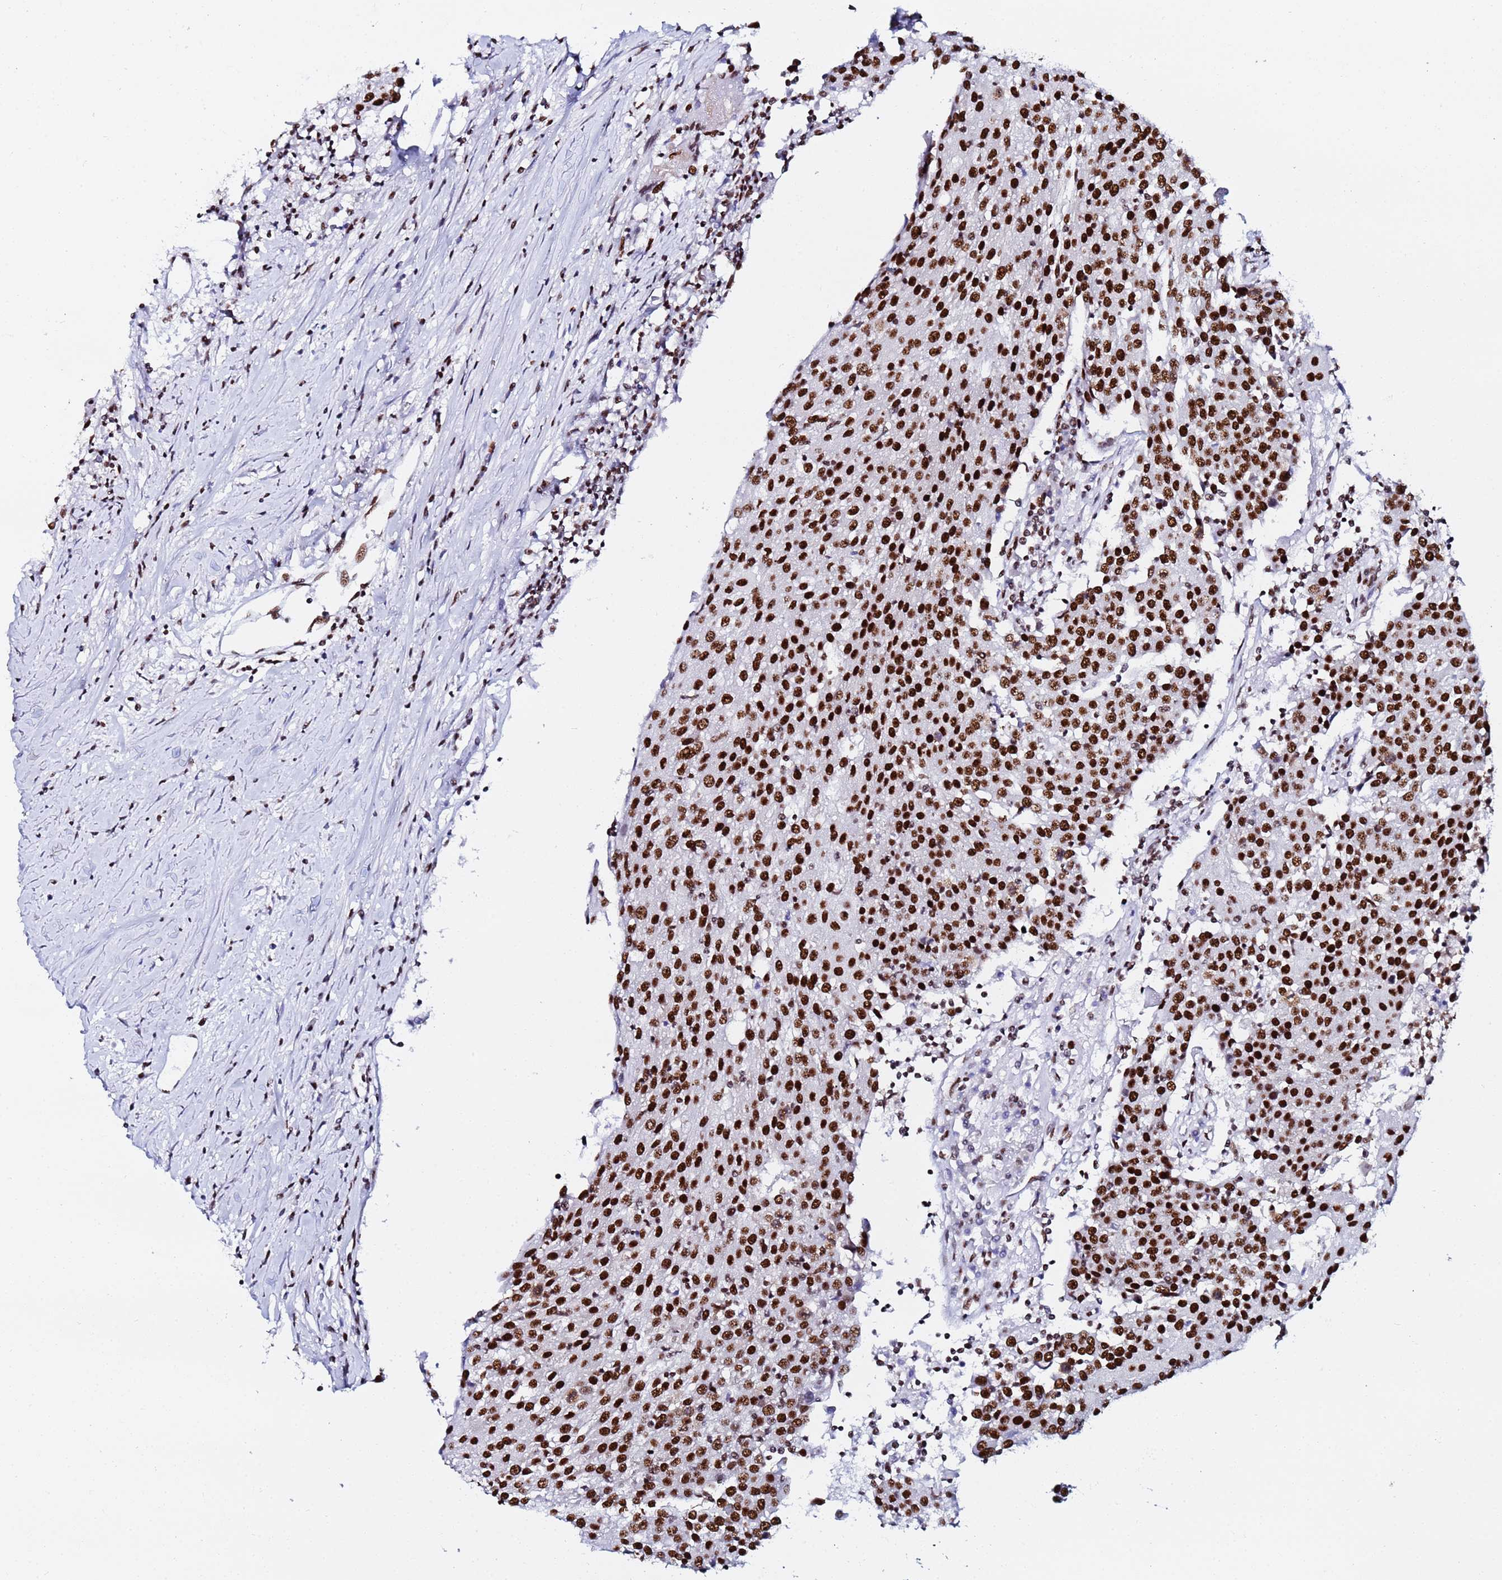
{"staining": {"intensity": "strong", "quantity": ">75%", "location": "nuclear"}, "tissue": "urothelial cancer", "cell_type": "Tumor cells", "image_type": "cancer", "snomed": [{"axis": "morphology", "description": "Urothelial carcinoma, High grade"}, {"axis": "topography", "description": "Urinary bladder"}], "caption": "Protein positivity by immunohistochemistry reveals strong nuclear staining in about >75% of tumor cells in high-grade urothelial carcinoma. (DAB IHC with brightfield microscopy, high magnification).", "gene": "SNRPA1", "patient": {"sex": "female", "age": 85}}